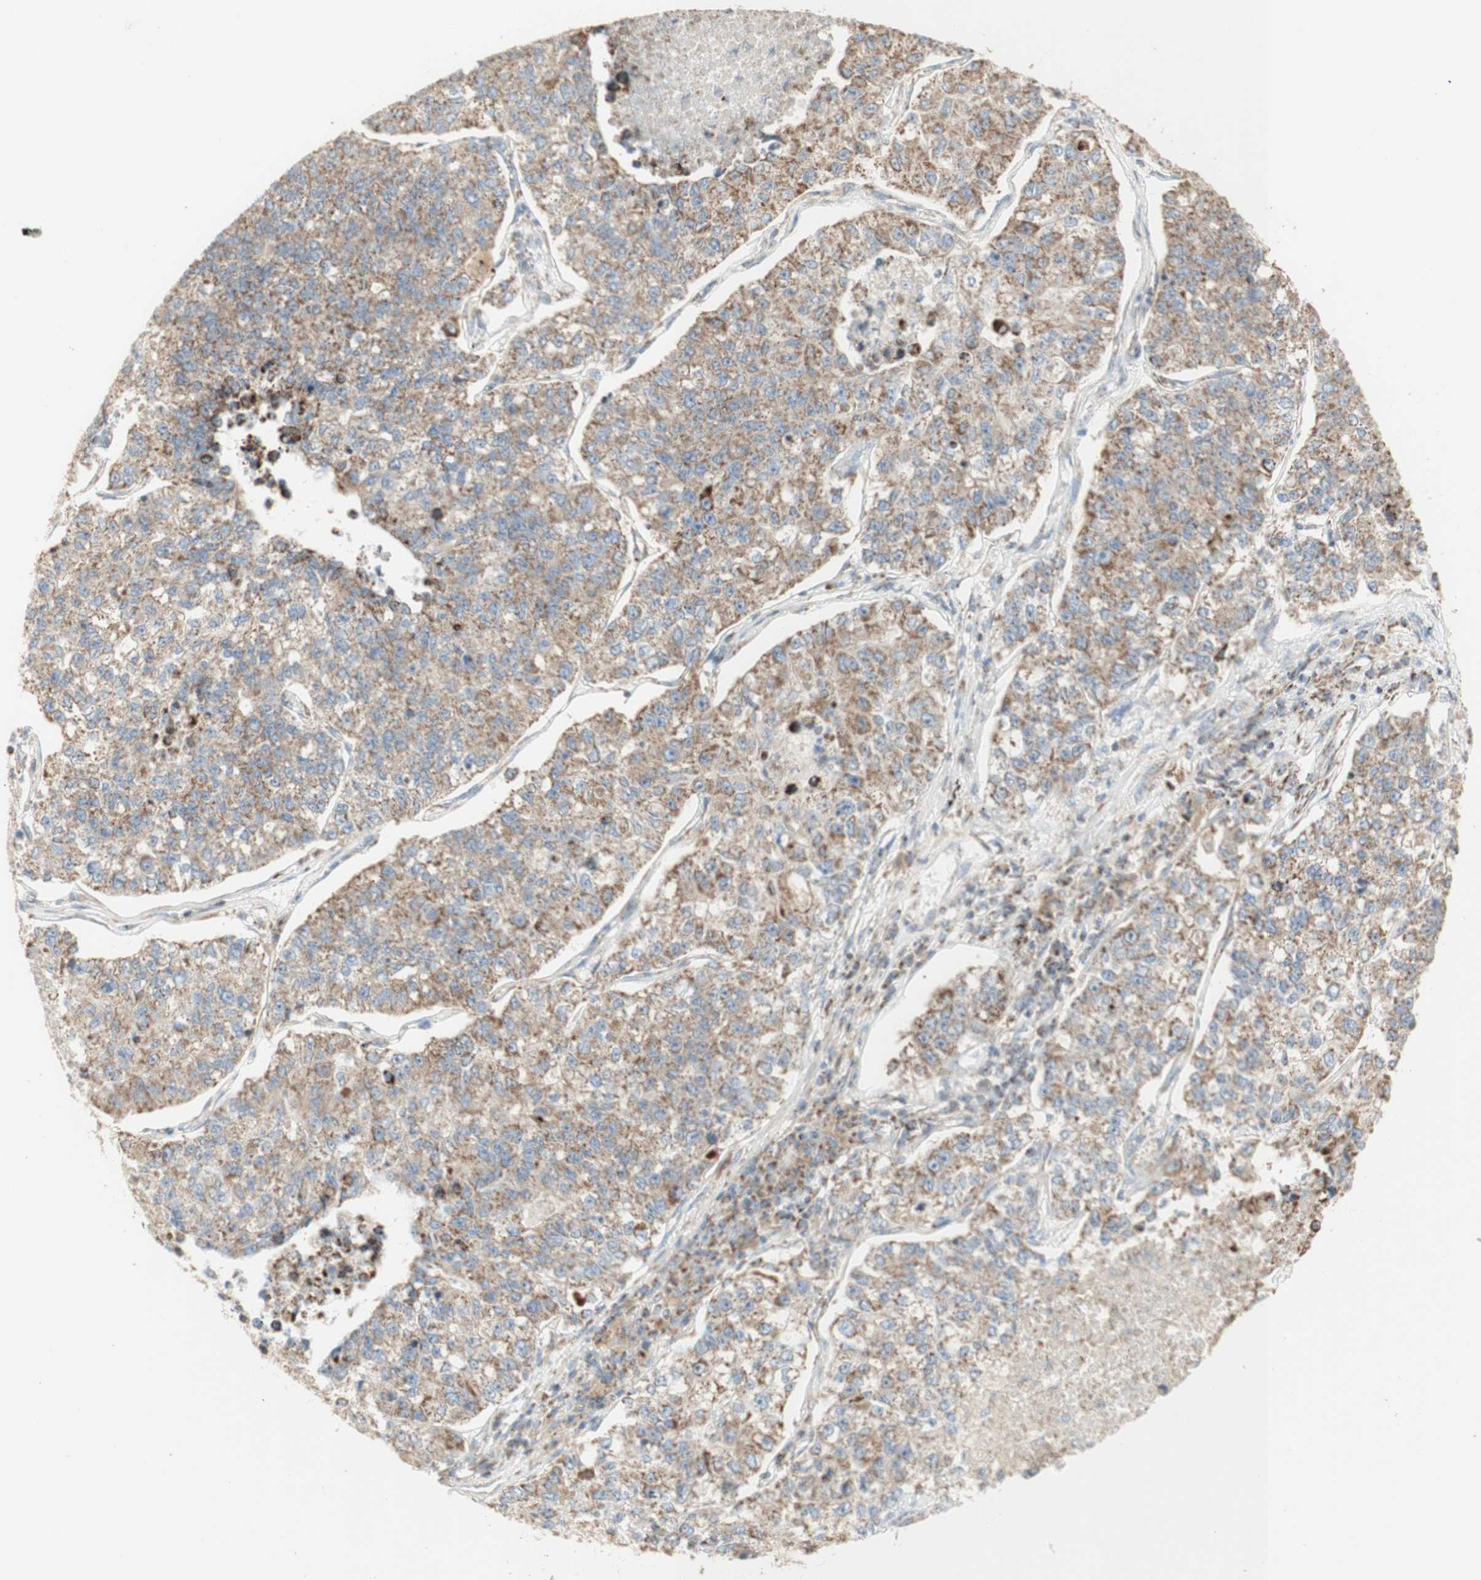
{"staining": {"intensity": "weak", "quantity": ">75%", "location": "cytoplasmic/membranous"}, "tissue": "lung cancer", "cell_type": "Tumor cells", "image_type": "cancer", "snomed": [{"axis": "morphology", "description": "Adenocarcinoma, NOS"}, {"axis": "topography", "description": "Lung"}], "caption": "This photomicrograph shows lung cancer (adenocarcinoma) stained with immunohistochemistry to label a protein in brown. The cytoplasmic/membranous of tumor cells show weak positivity for the protein. Nuclei are counter-stained blue.", "gene": "LETM1", "patient": {"sex": "male", "age": 49}}